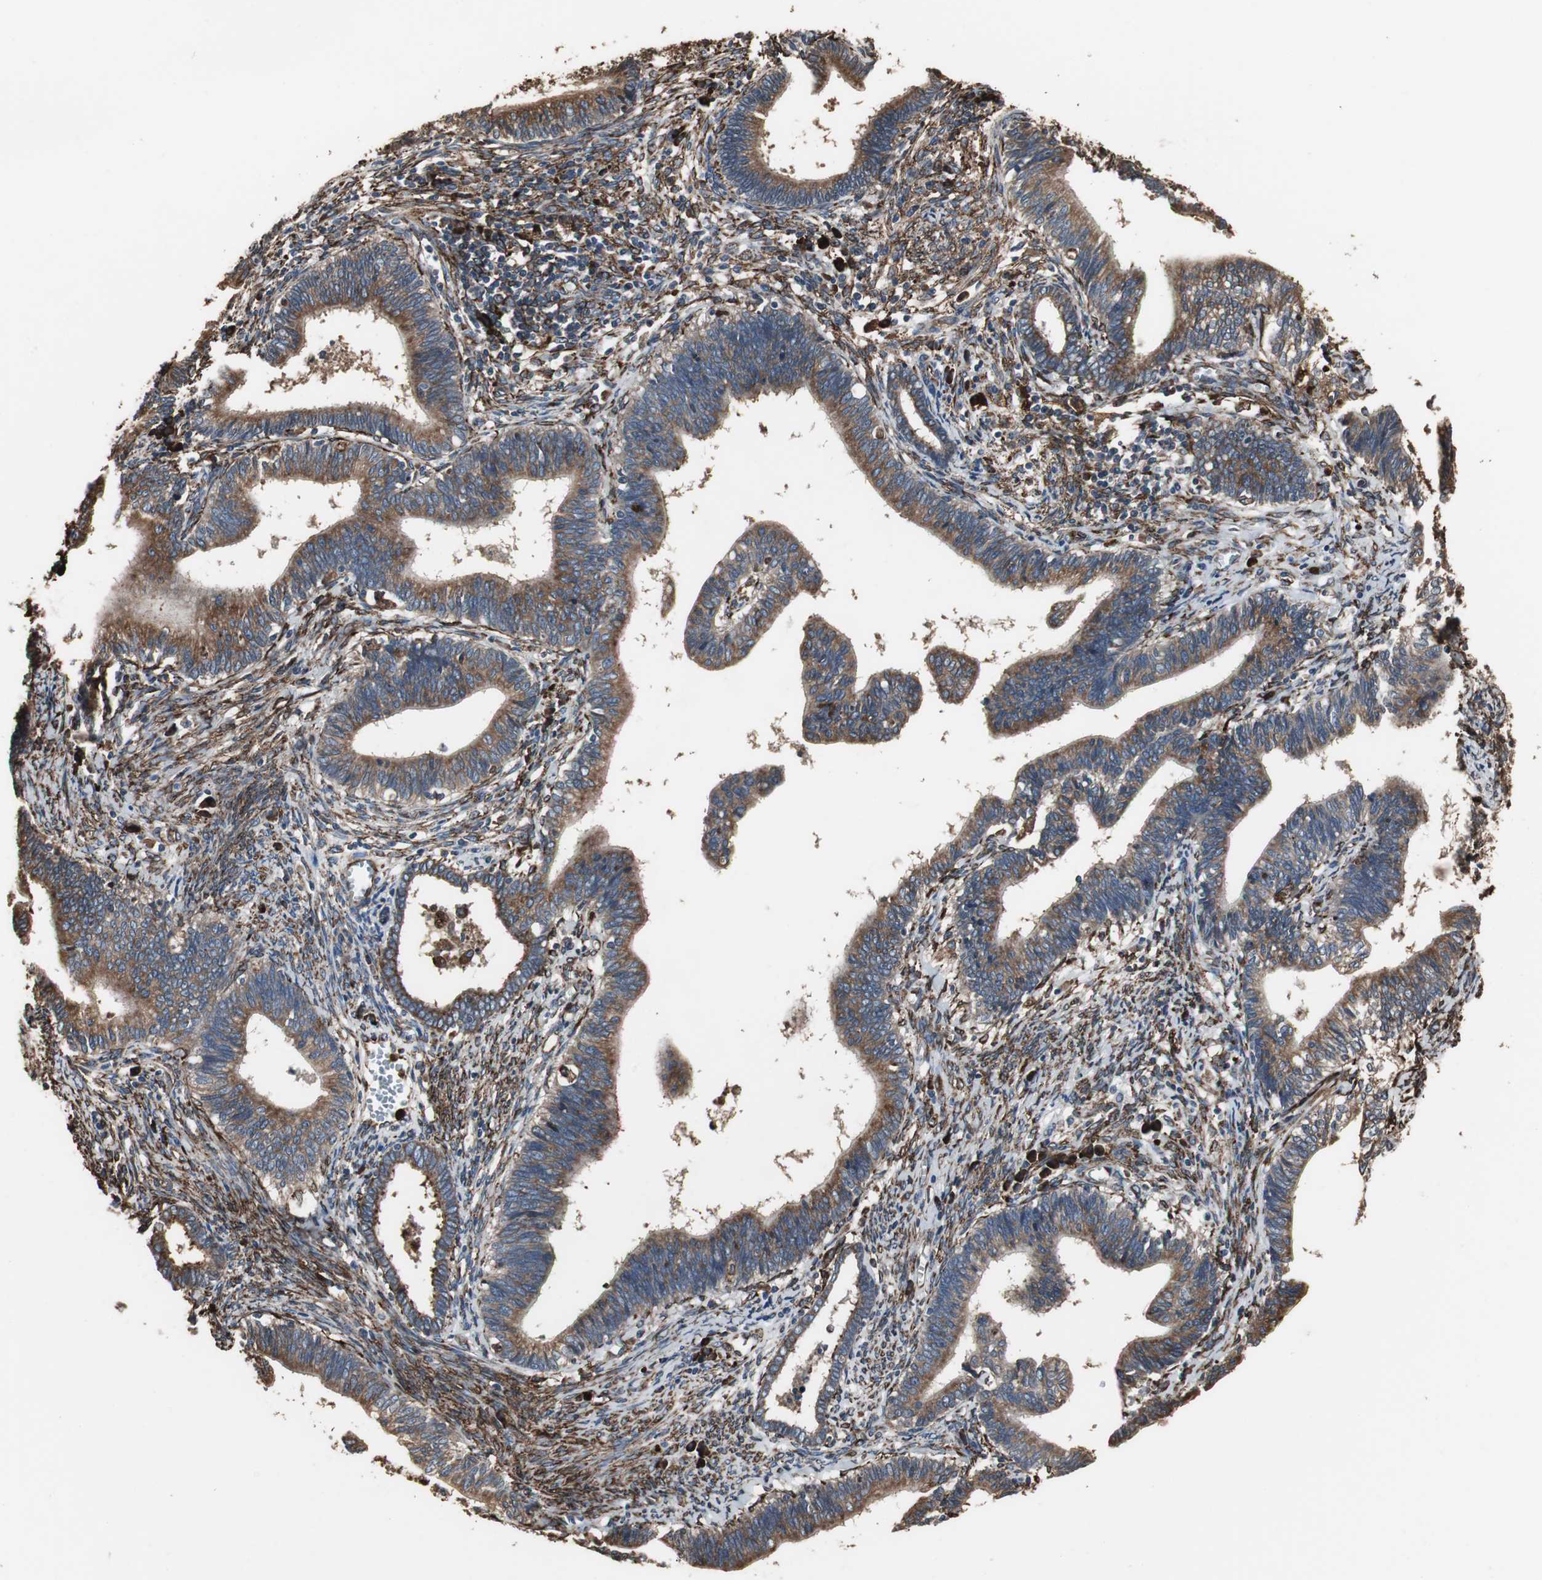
{"staining": {"intensity": "moderate", "quantity": ">75%", "location": "cytoplasmic/membranous"}, "tissue": "cervical cancer", "cell_type": "Tumor cells", "image_type": "cancer", "snomed": [{"axis": "morphology", "description": "Adenocarcinoma, NOS"}, {"axis": "topography", "description": "Cervix"}], "caption": "Immunohistochemical staining of cervical adenocarcinoma reveals medium levels of moderate cytoplasmic/membranous protein staining in about >75% of tumor cells.", "gene": "CALU", "patient": {"sex": "female", "age": 44}}